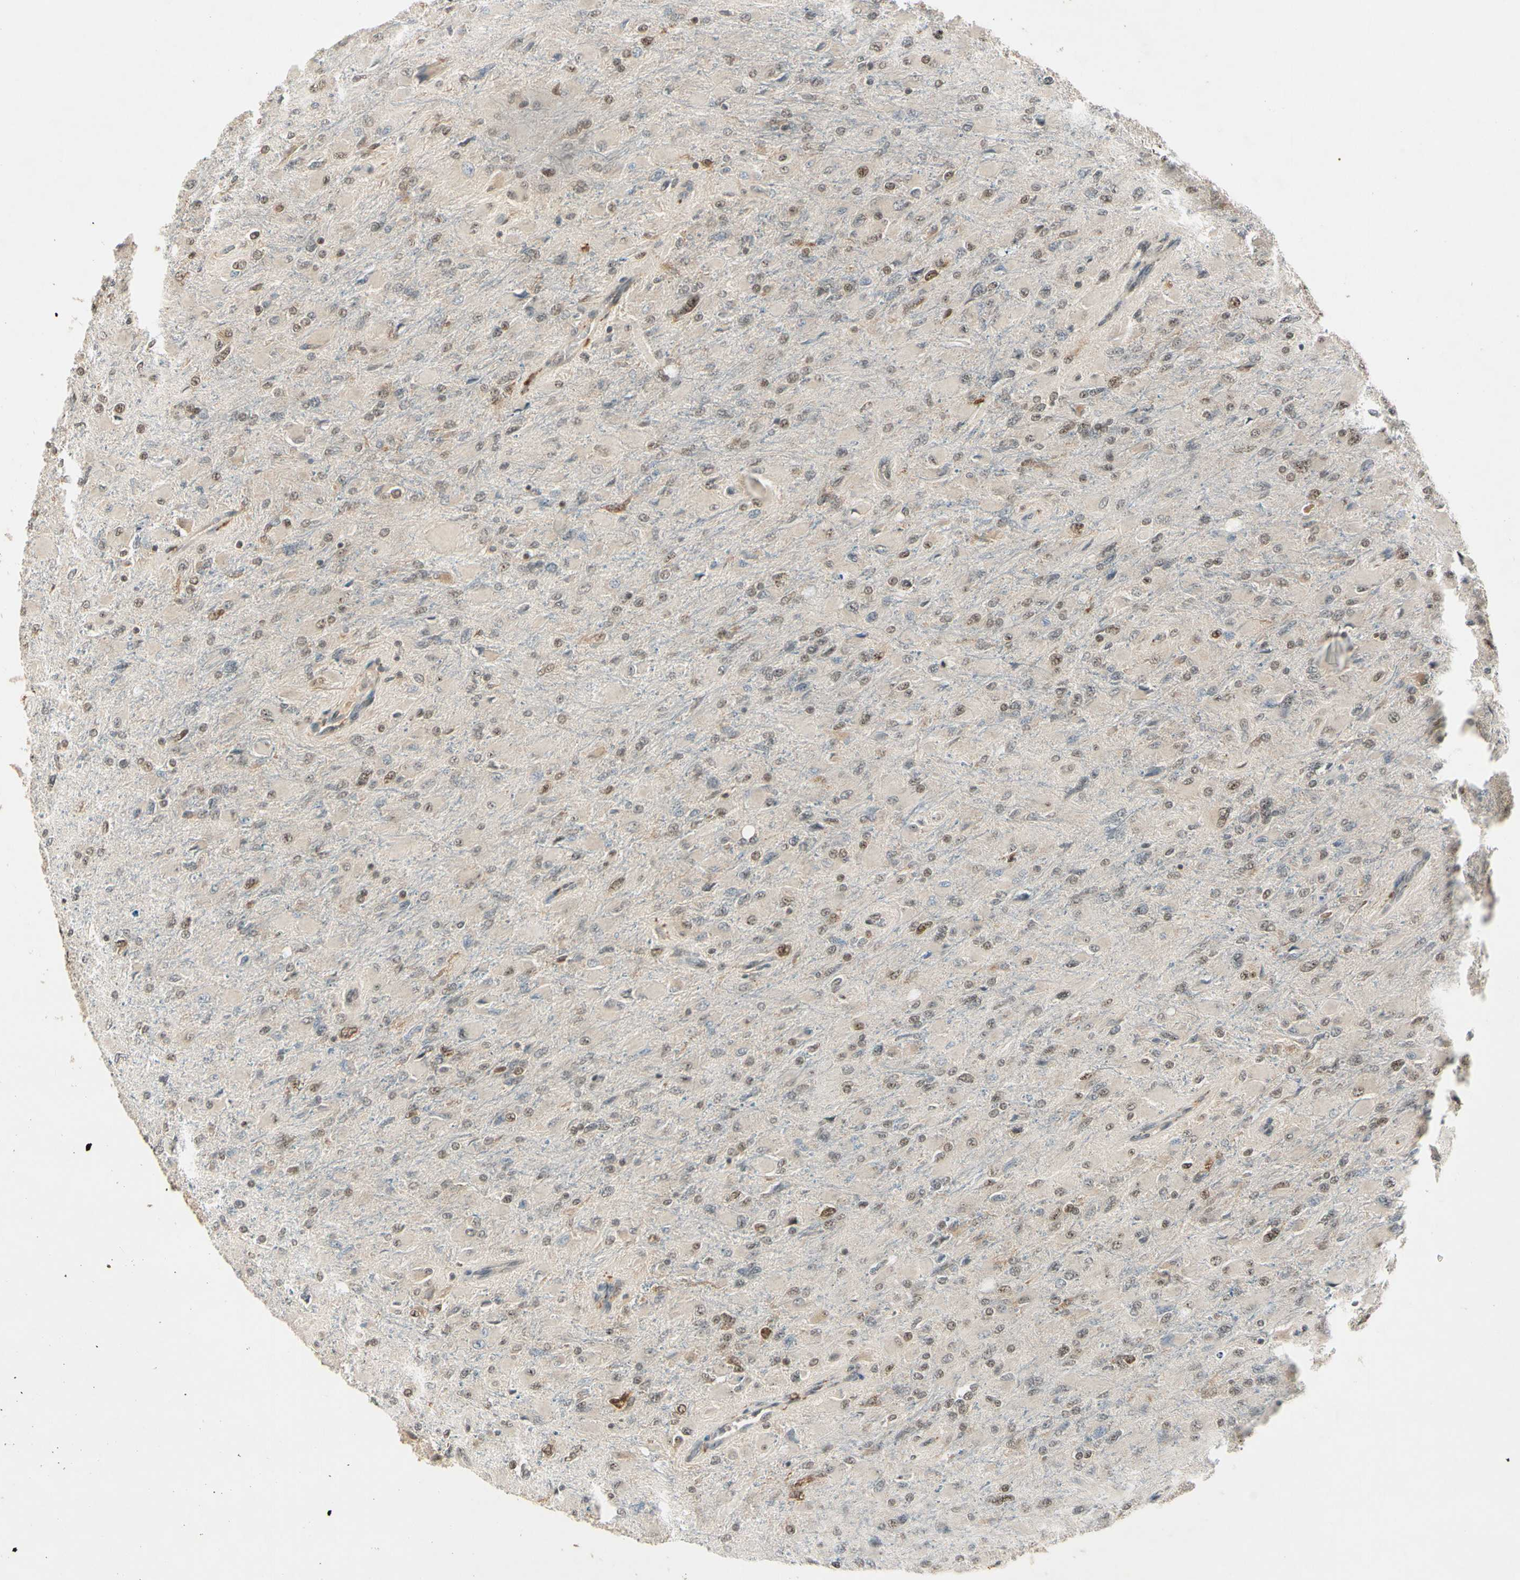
{"staining": {"intensity": "weak", "quantity": ">75%", "location": "cytoplasmic/membranous,nuclear"}, "tissue": "glioma", "cell_type": "Tumor cells", "image_type": "cancer", "snomed": [{"axis": "morphology", "description": "Glioma, malignant, High grade"}, {"axis": "topography", "description": "Cerebral cortex"}], "caption": "High-power microscopy captured an IHC photomicrograph of malignant high-grade glioma, revealing weak cytoplasmic/membranous and nuclear expression in approximately >75% of tumor cells. The protein of interest is shown in brown color, while the nuclei are stained blue.", "gene": "MCPH1", "patient": {"sex": "female", "age": 36}}